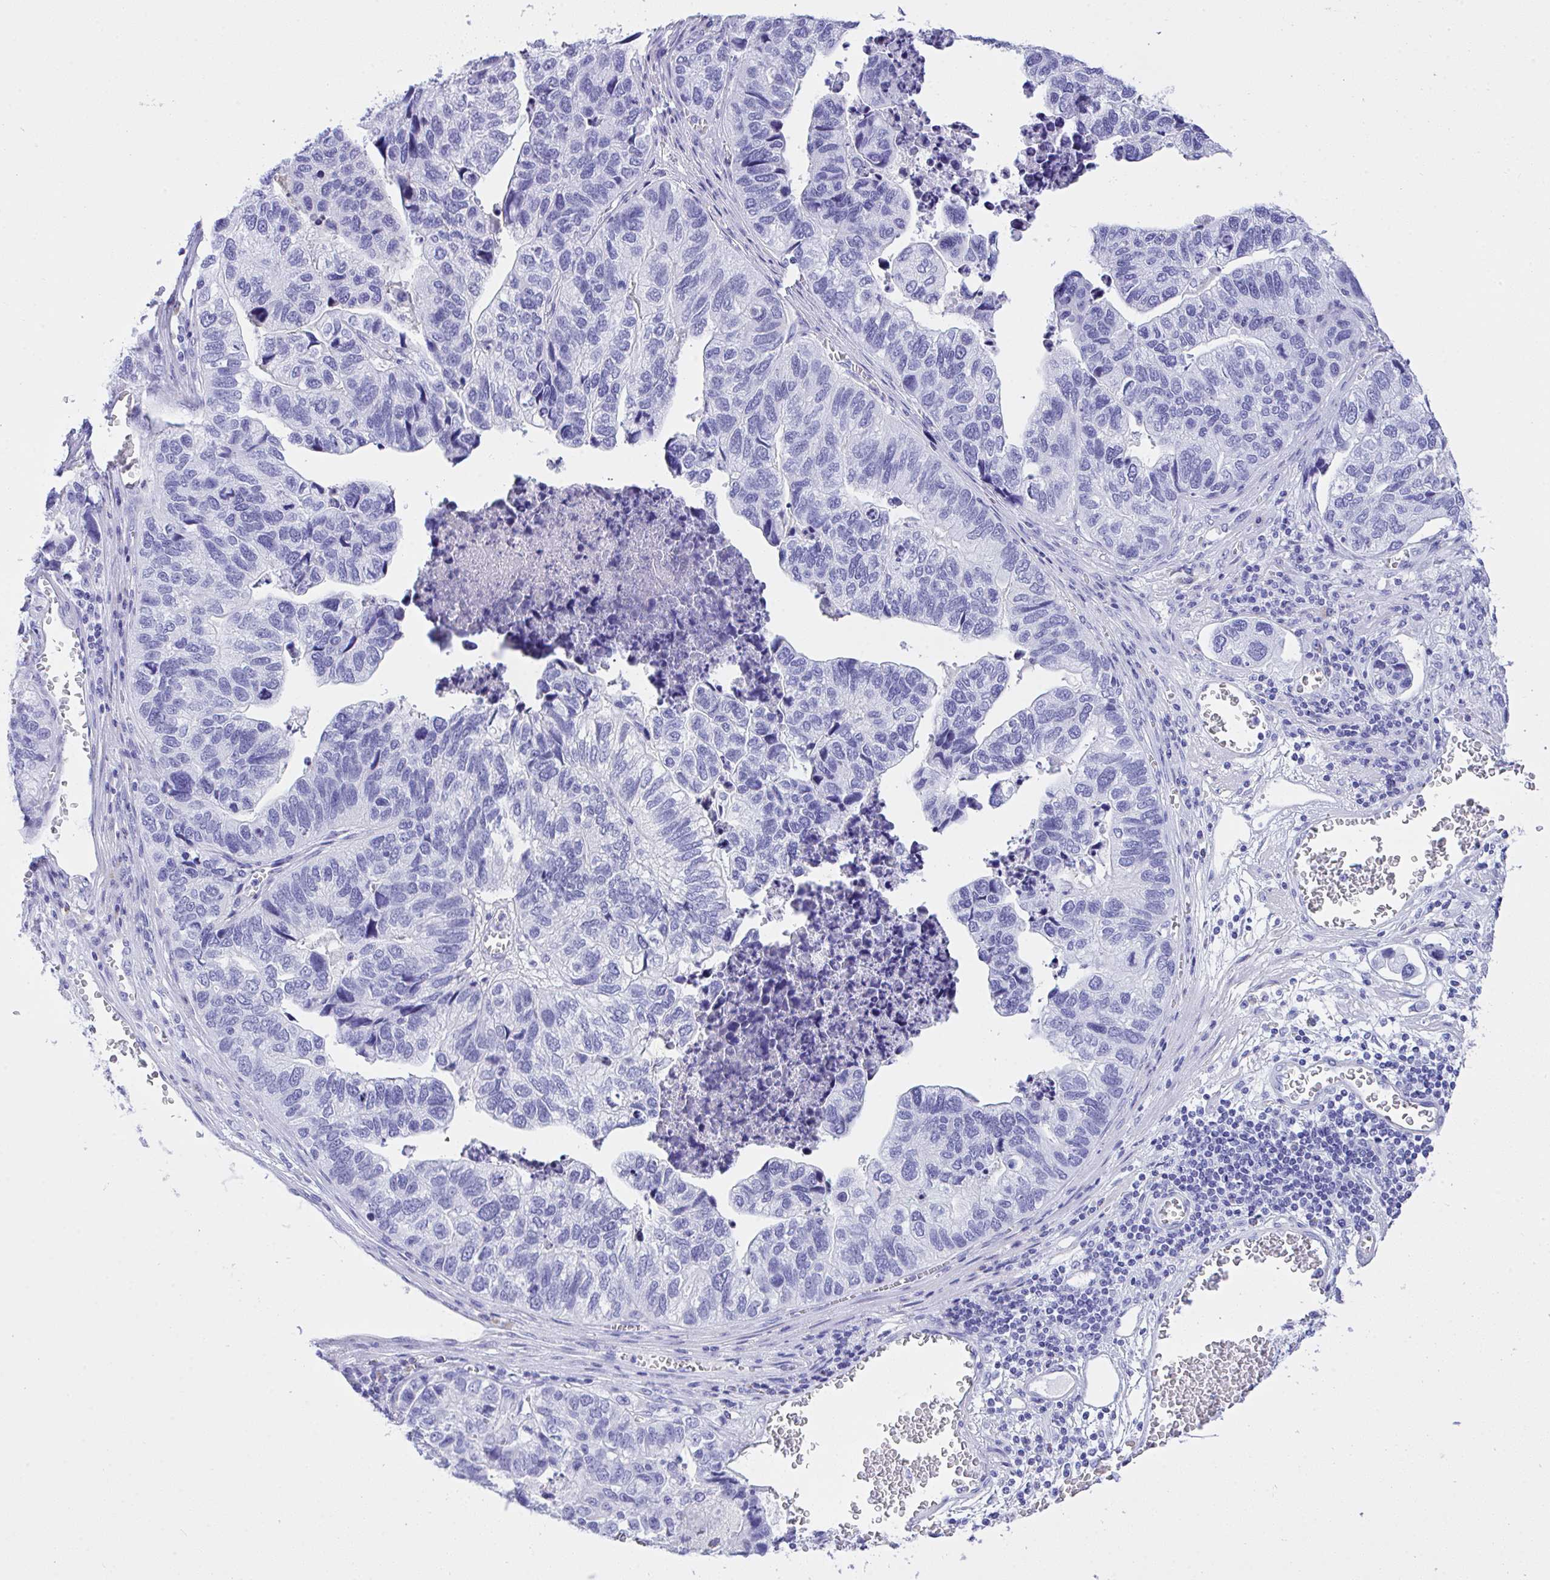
{"staining": {"intensity": "negative", "quantity": "none", "location": "none"}, "tissue": "stomach cancer", "cell_type": "Tumor cells", "image_type": "cancer", "snomed": [{"axis": "morphology", "description": "Adenocarcinoma, NOS"}, {"axis": "topography", "description": "Stomach, upper"}], "caption": "Adenocarcinoma (stomach) was stained to show a protein in brown. There is no significant staining in tumor cells.", "gene": "AKR1D1", "patient": {"sex": "female", "age": 67}}